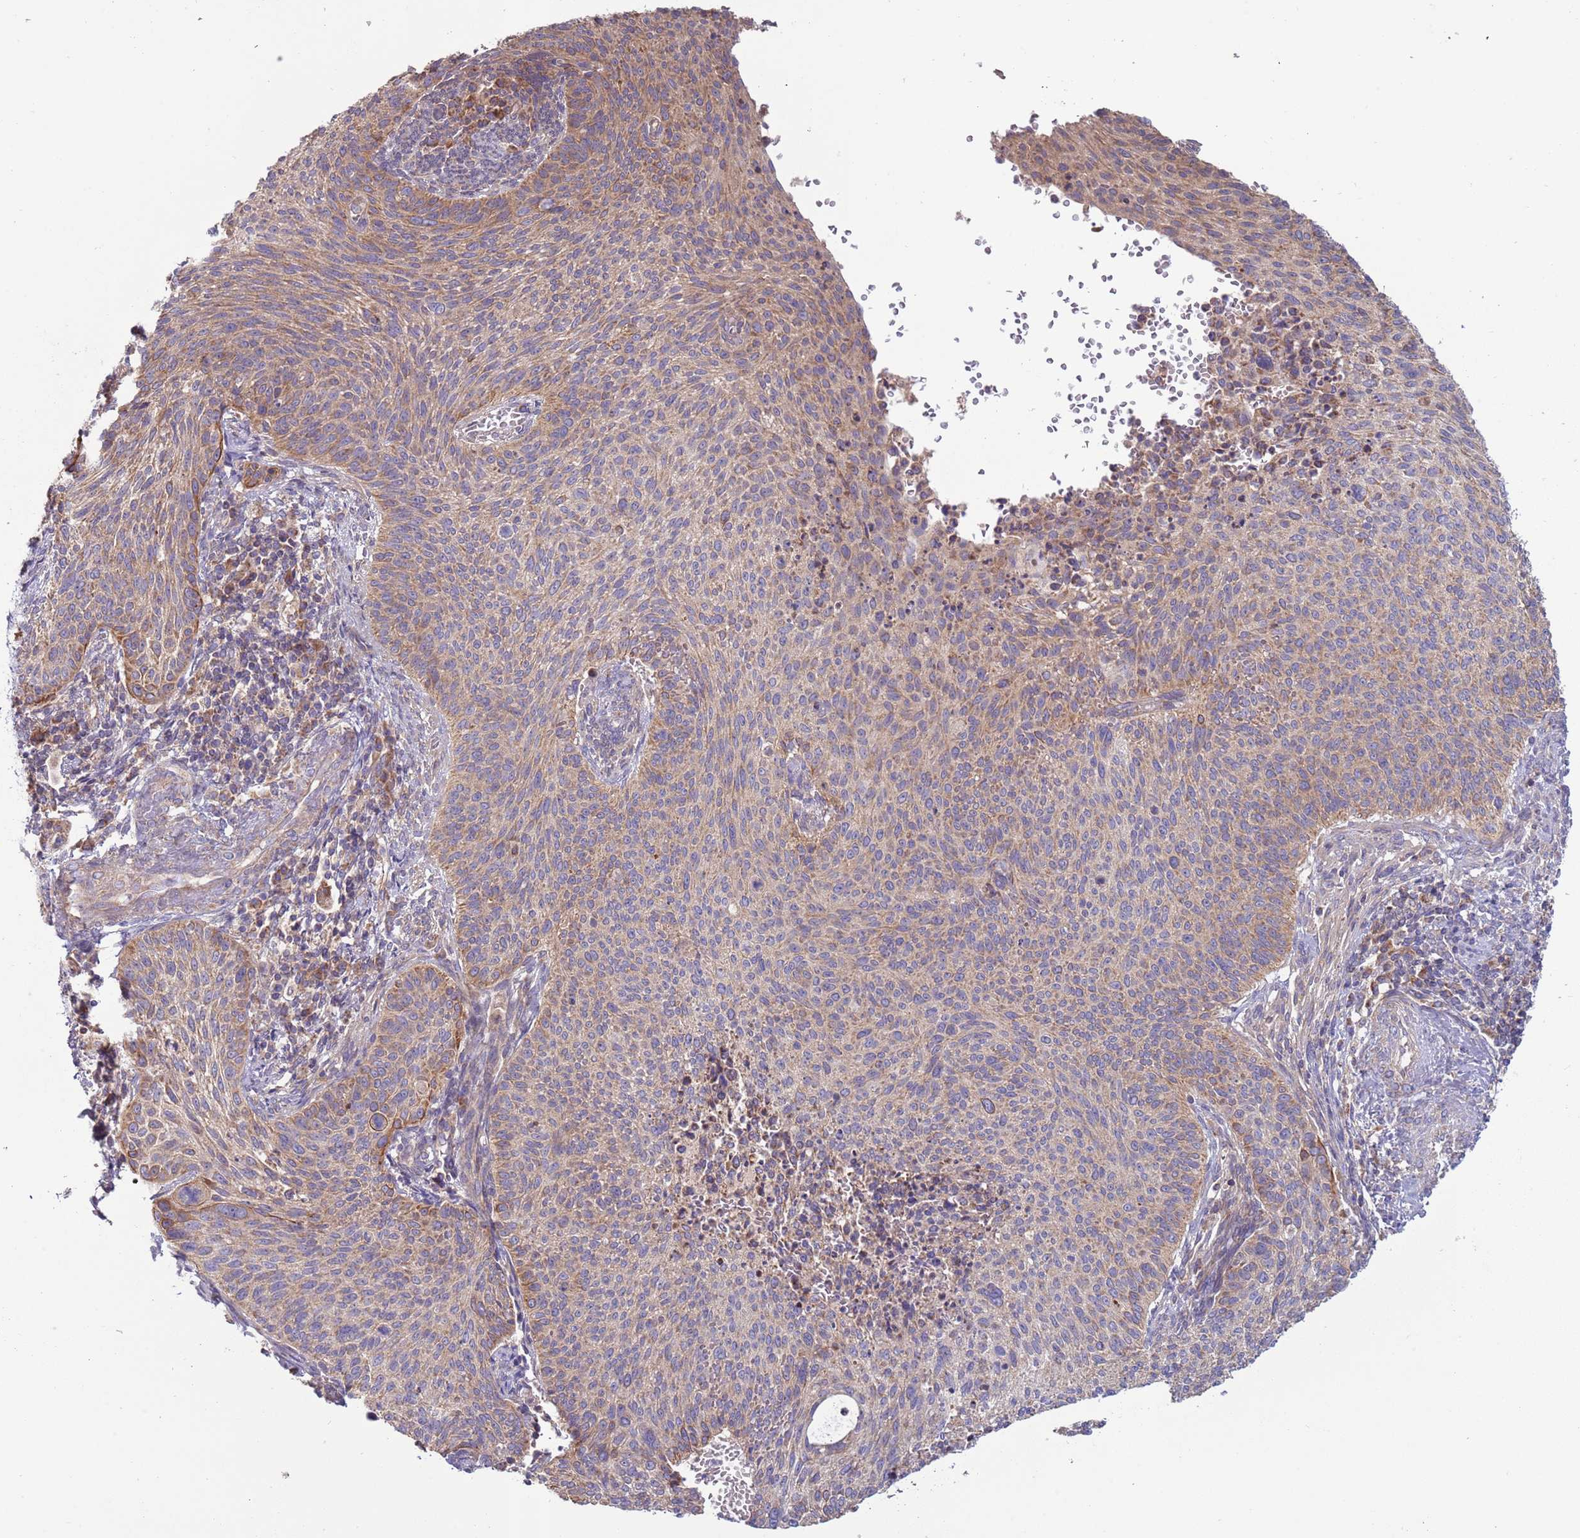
{"staining": {"intensity": "moderate", "quantity": "<25%", "location": "cytoplasmic/membranous"}, "tissue": "cervical cancer", "cell_type": "Tumor cells", "image_type": "cancer", "snomed": [{"axis": "morphology", "description": "Squamous cell carcinoma, NOS"}, {"axis": "topography", "description": "Cervix"}], "caption": "Cervical squamous cell carcinoma stained for a protein exhibits moderate cytoplasmic/membranous positivity in tumor cells.", "gene": "UQCRQ", "patient": {"sex": "female", "age": 70}}